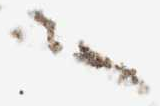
{"staining": {"intensity": "moderate", "quantity": ">75%", "location": "cytoplasmic/membranous"}, "tissue": "stomach cancer", "cell_type": "Tumor cells", "image_type": "cancer", "snomed": [{"axis": "morphology", "description": "Adenocarcinoma, NOS"}, {"axis": "topography", "description": "Stomach"}], "caption": "Brown immunohistochemical staining in stomach cancer demonstrates moderate cytoplasmic/membranous positivity in about >75% of tumor cells.", "gene": "ASTL", "patient": {"sex": "female", "age": 75}}